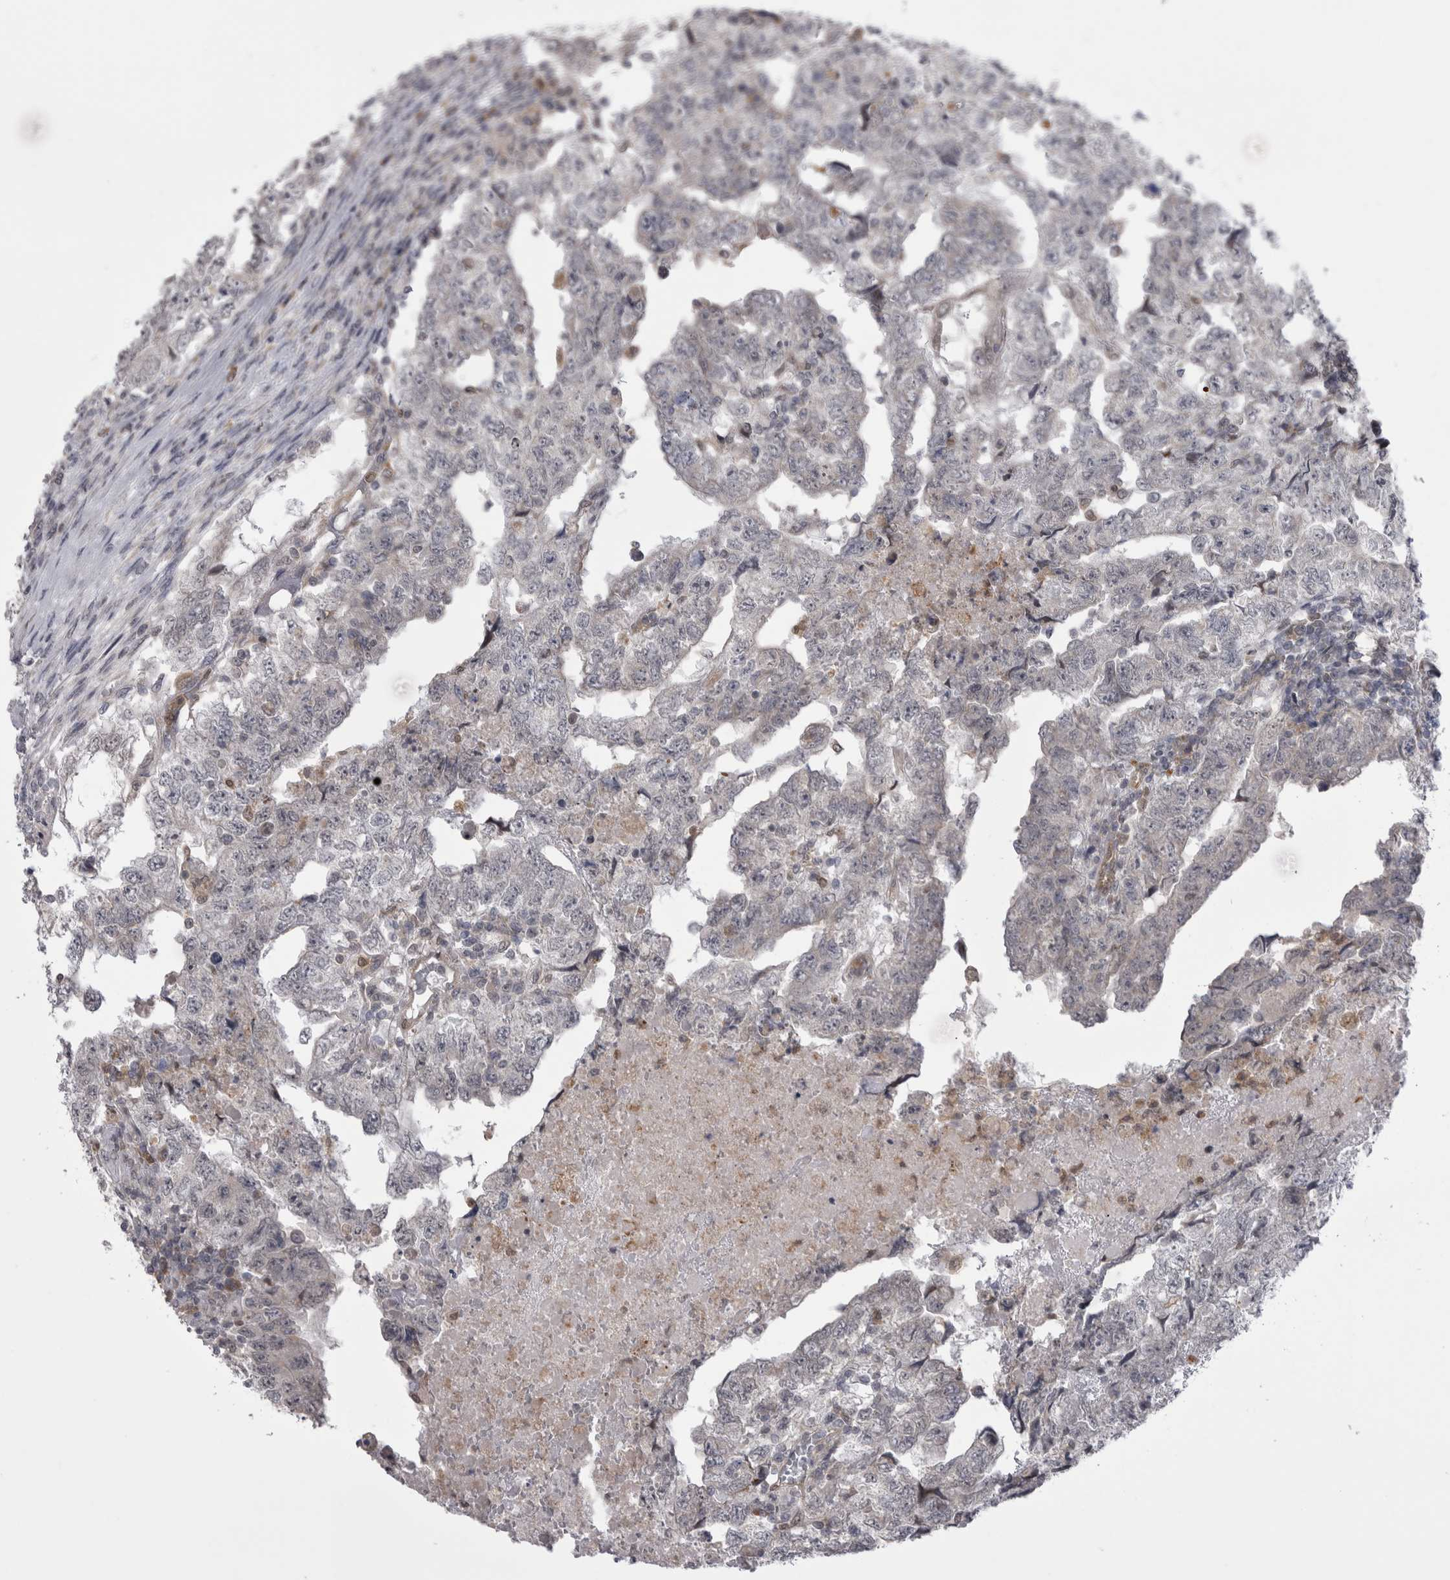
{"staining": {"intensity": "negative", "quantity": "none", "location": "none"}, "tissue": "testis cancer", "cell_type": "Tumor cells", "image_type": "cancer", "snomed": [{"axis": "morphology", "description": "Carcinoma, Embryonal, NOS"}, {"axis": "topography", "description": "Testis"}], "caption": "High power microscopy histopathology image of an IHC histopathology image of testis cancer (embryonal carcinoma), revealing no significant positivity in tumor cells. (Brightfield microscopy of DAB immunohistochemistry (IHC) at high magnification).", "gene": "CHIC2", "patient": {"sex": "male", "age": 36}}